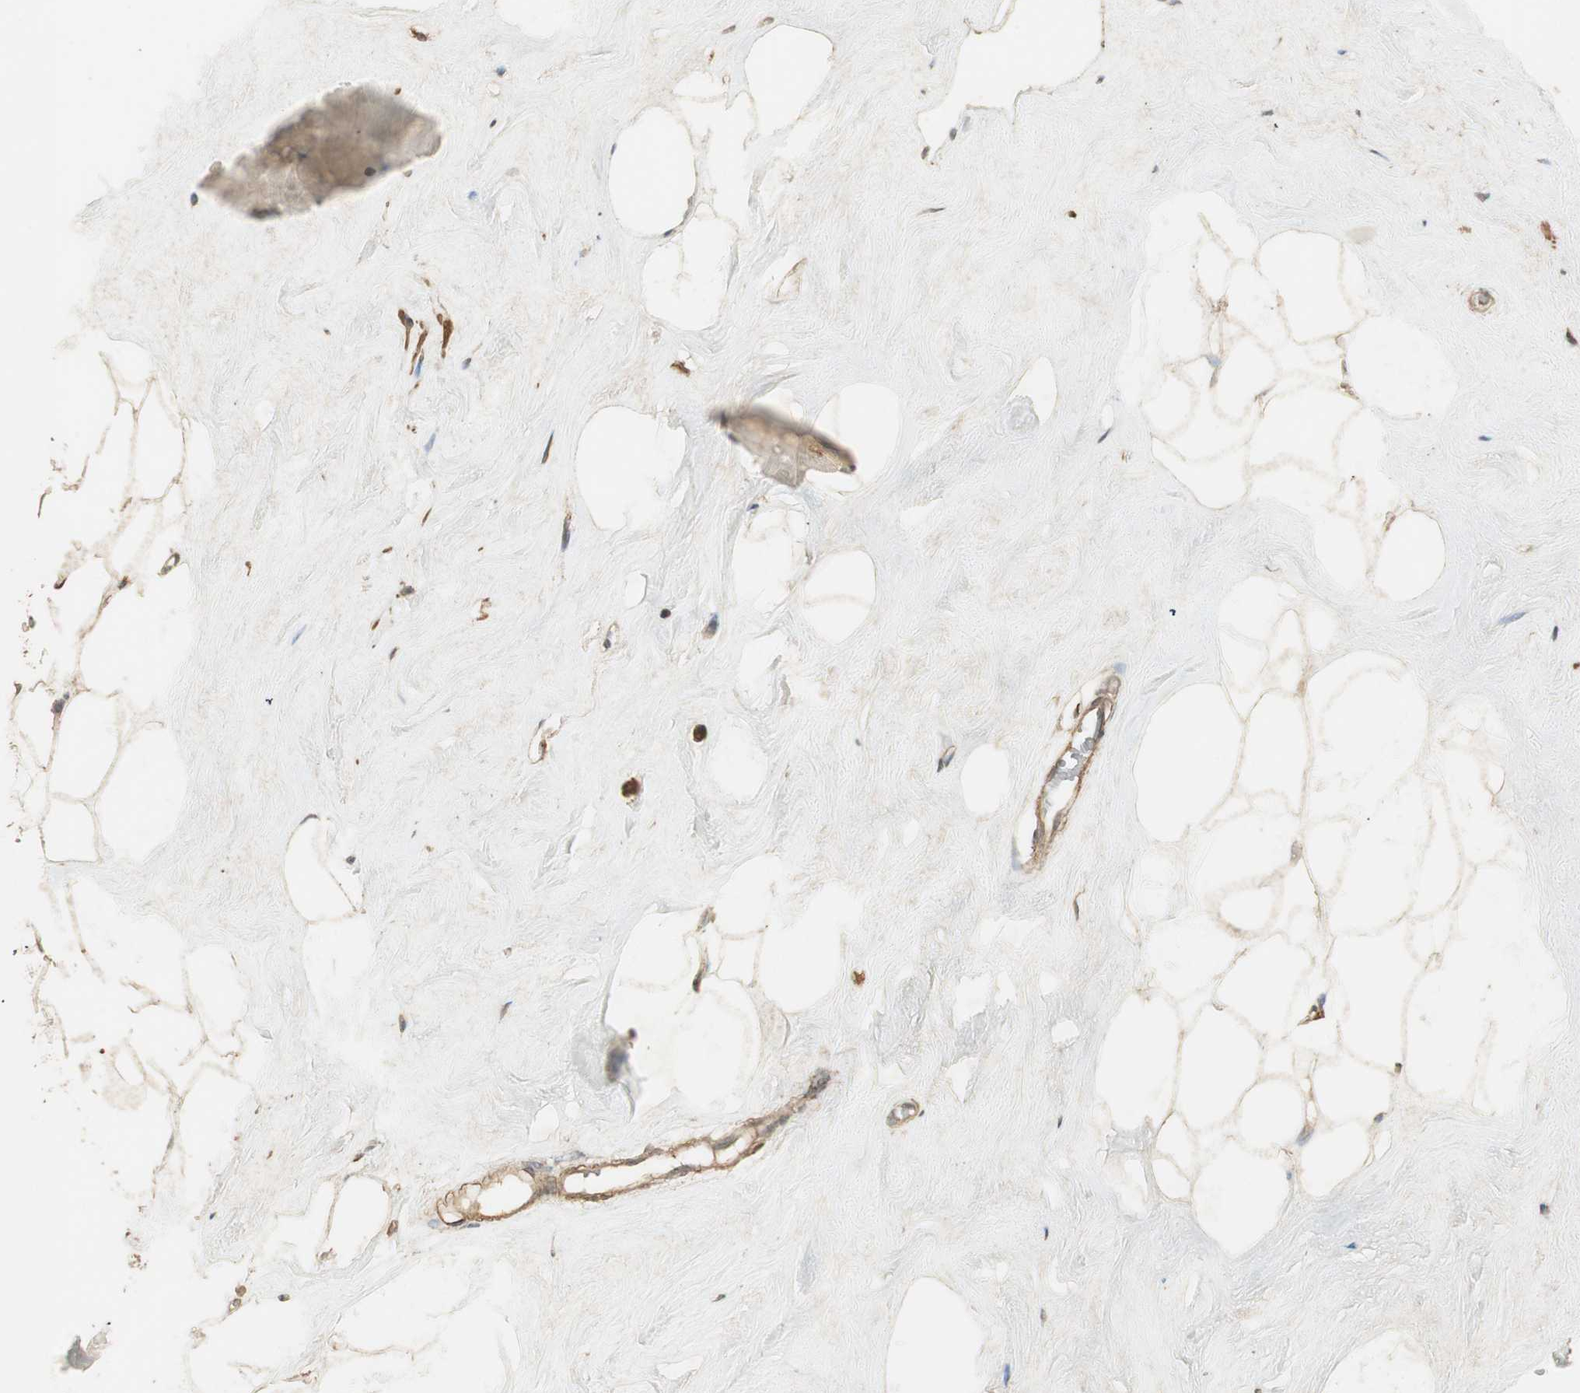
{"staining": {"intensity": "weak", "quantity": "25%-75%", "location": "cytoplasmic/membranous"}, "tissue": "breast", "cell_type": "Adipocytes", "image_type": "normal", "snomed": [{"axis": "morphology", "description": "Normal tissue, NOS"}, {"axis": "topography", "description": "Breast"}], "caption": "IHC (DAB (3,3'-diaminobenzidine)) staining of unremarkable human breast shows weak cytoplasmic/membranous protein positivity in approximately 25%-75% of adipocytes. The protein is stained brown, and the nuclei are stained in blue (DAB (3,3'-diaminobenzidine) IHC with brightfield microscopy, high magnification).", "gene": "USP2", "patient": {"sex": "female", "age": 75}}